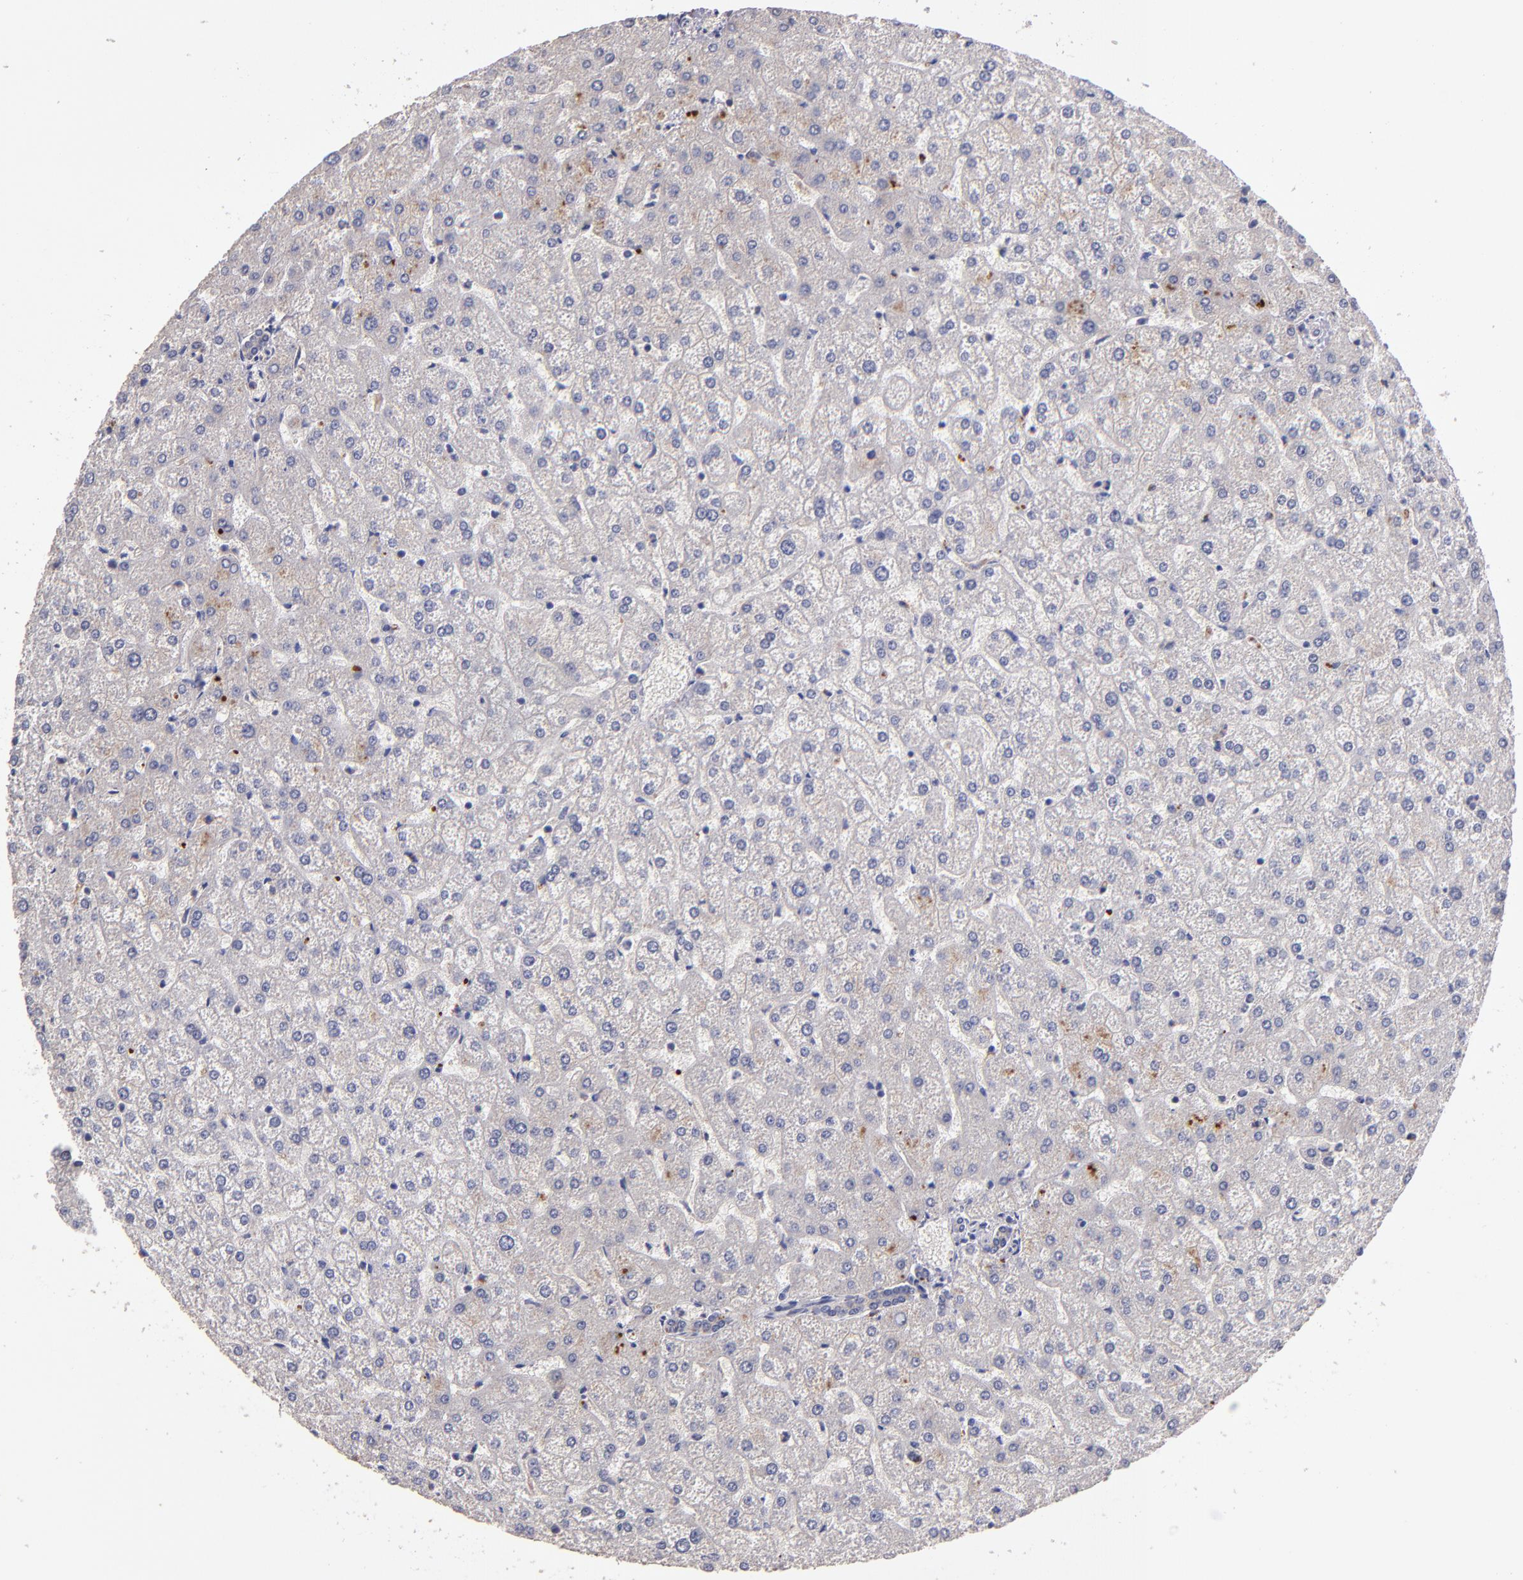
{"staining": {"intensity": "weak", "quantity": "25%-75%", "location": "cytoplasmic/membranous"}, "tissue": "liver", "cell_type": "Cholangiocytes", "image_type": "normal", "snomed": [{"axis": "morphology", "description": "Normal tissue, NOS"}, {"axis": "topography", "description": "Liver"}], "caption": "Protein positivity by immunohistochemistry displays weak cytoplasmic/membranous expression in approximately 25%-75% of cholangiocytes in normal liver.", "gene": "MAGEE1", "patient": {"sex": "female", "age": 32}}